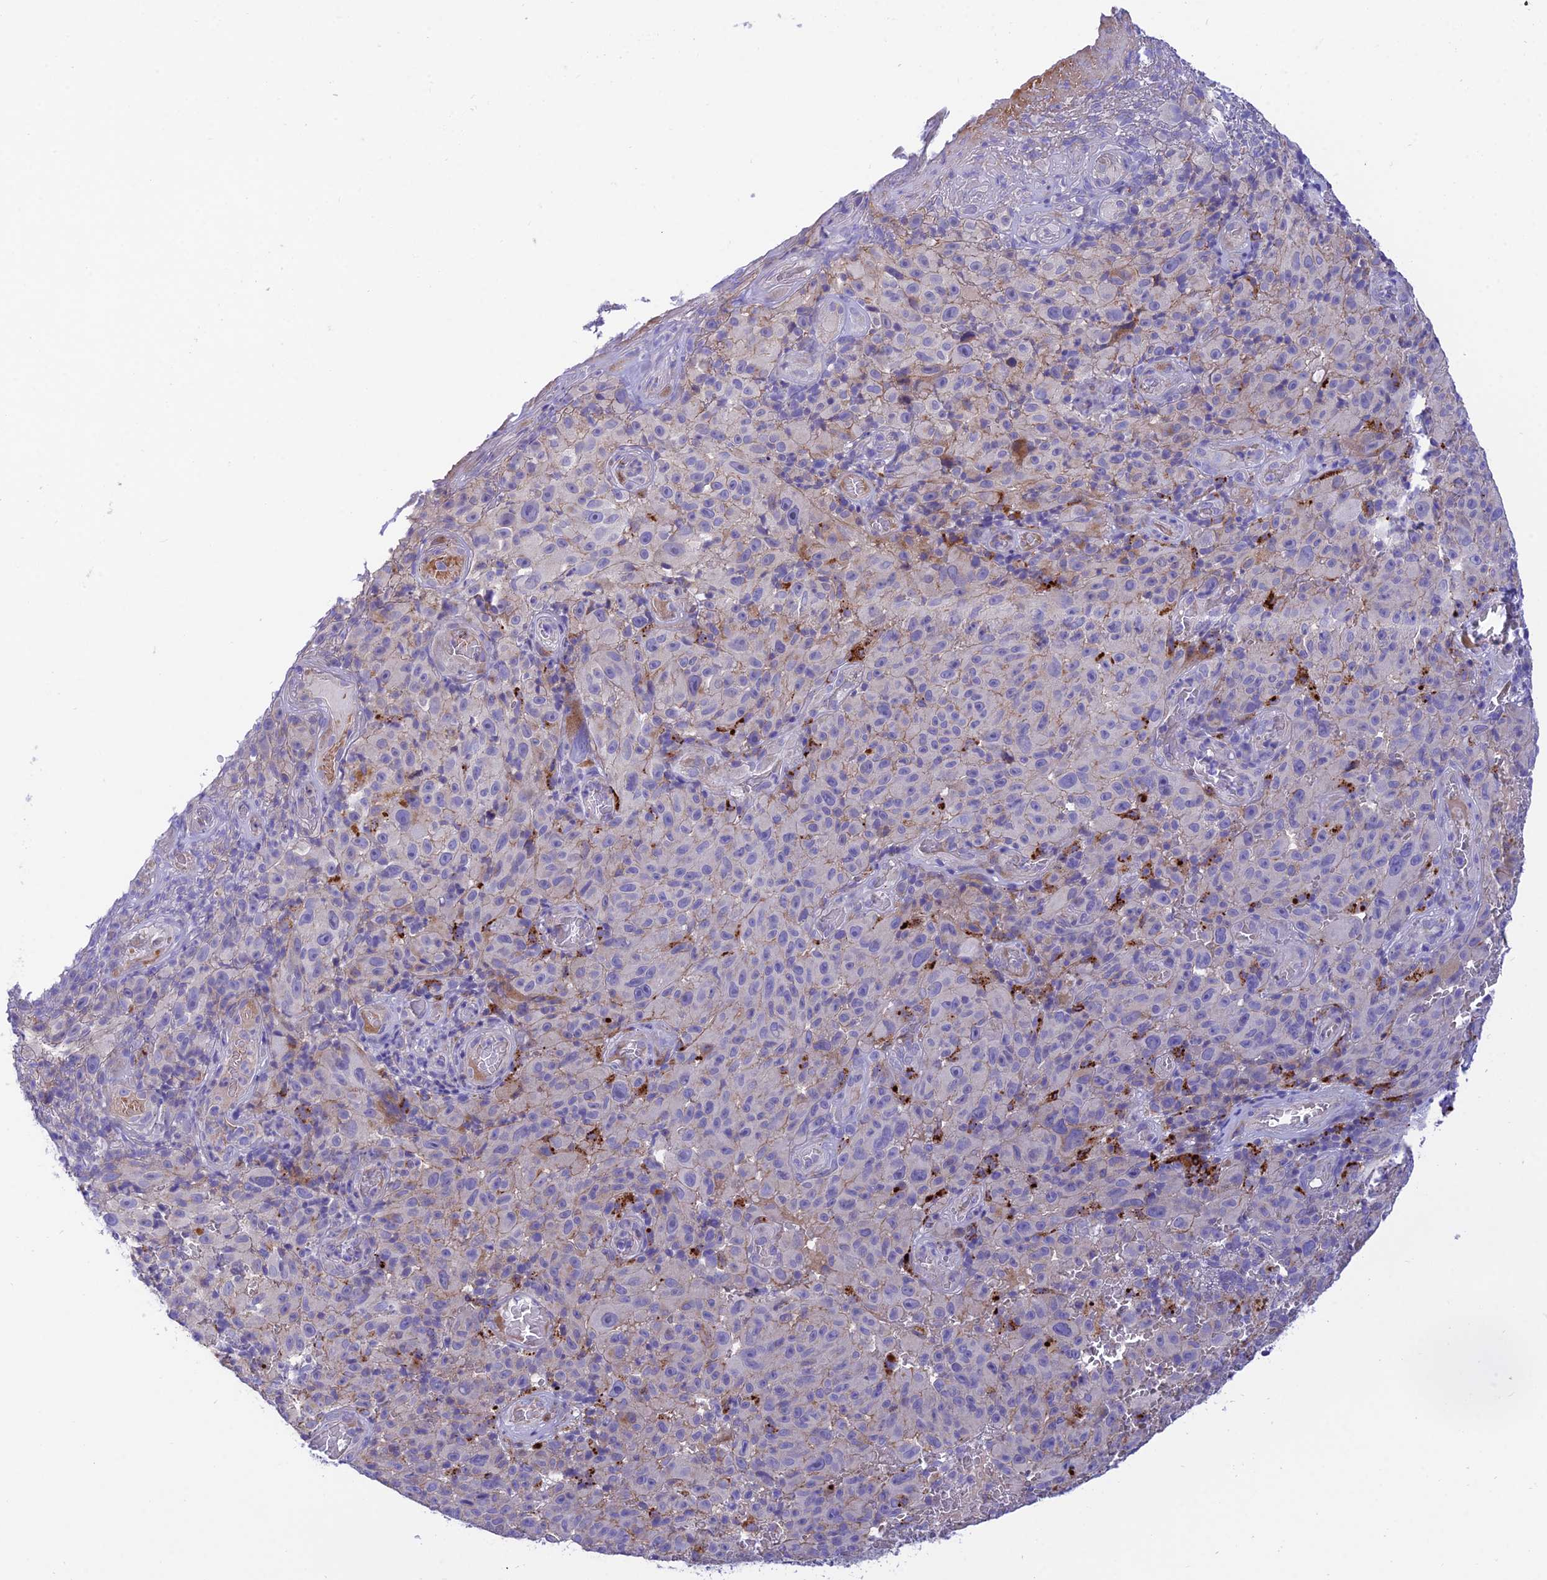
{"staining": {"intensity": "negative", "quantity": "none", "location": "none"}, "tissue": "melanoma", "cell_type": "Tumor cells", "image_type": "cancer", "snomed": [{"axis": "morphology", "description": "Malignant melanoma, NOS"}, {"axis": "topography", "description": "Skin"}], "caption": "Tumor cells are negative for brown protein staining in malignant melanoma.", "gene": "CCDC157", "patient": {"sex": "female", "age": 82}}